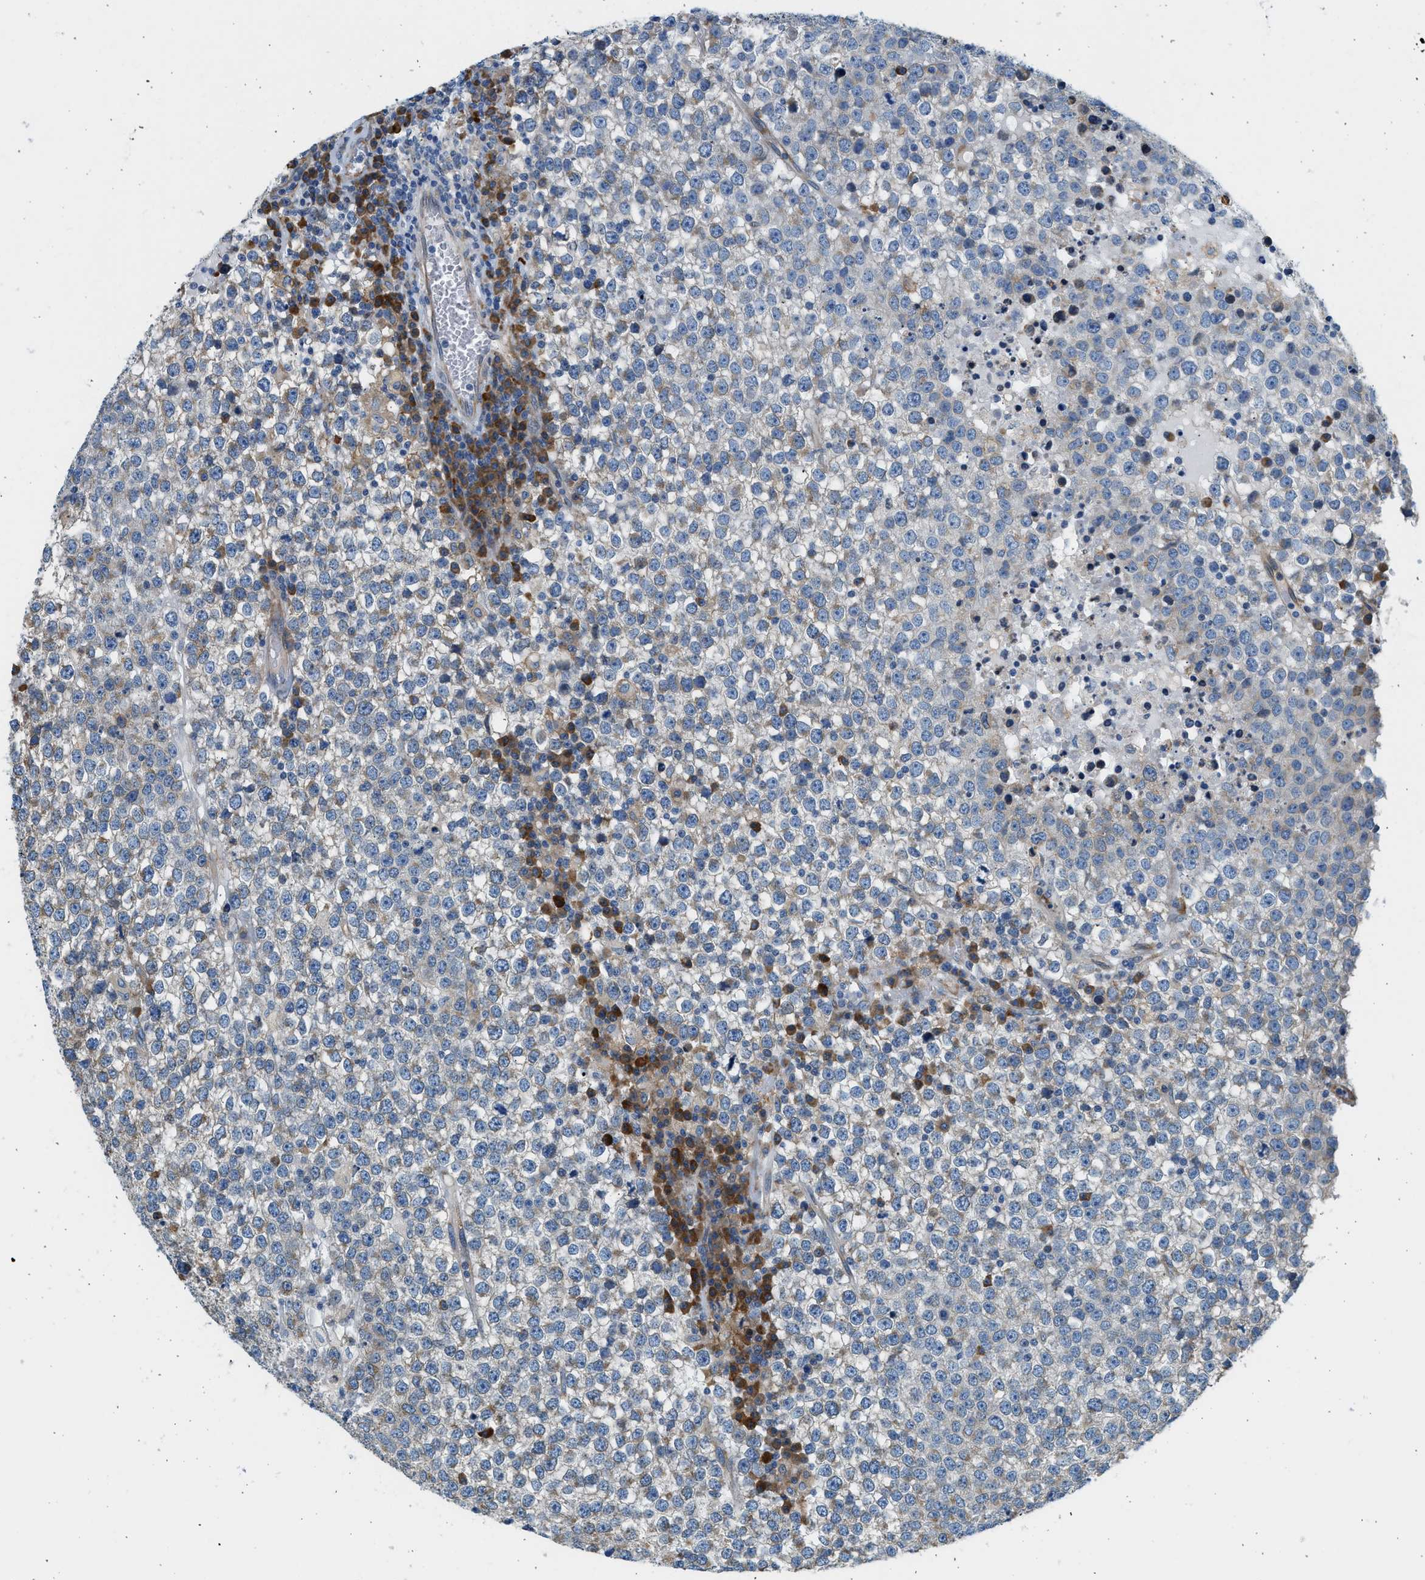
{"staining": {"intensity": "weak", "quantity": "<25%", "location": "cytoplasmic/membranous"}, "tissue": "testis cancer", "cell_type": "Tumor cells", "image_type": "cancer", "snomed": [{"axis": "morphology", "description": "Seminoma, NOS"}, {"axis": "topography", "description": "Testis"}], "caption": "Protein analysis of testis cancer displays no significant positivity in tumor cells.", "gene": "CNTN6", "patient": {"sex": "male", "age": 65}}